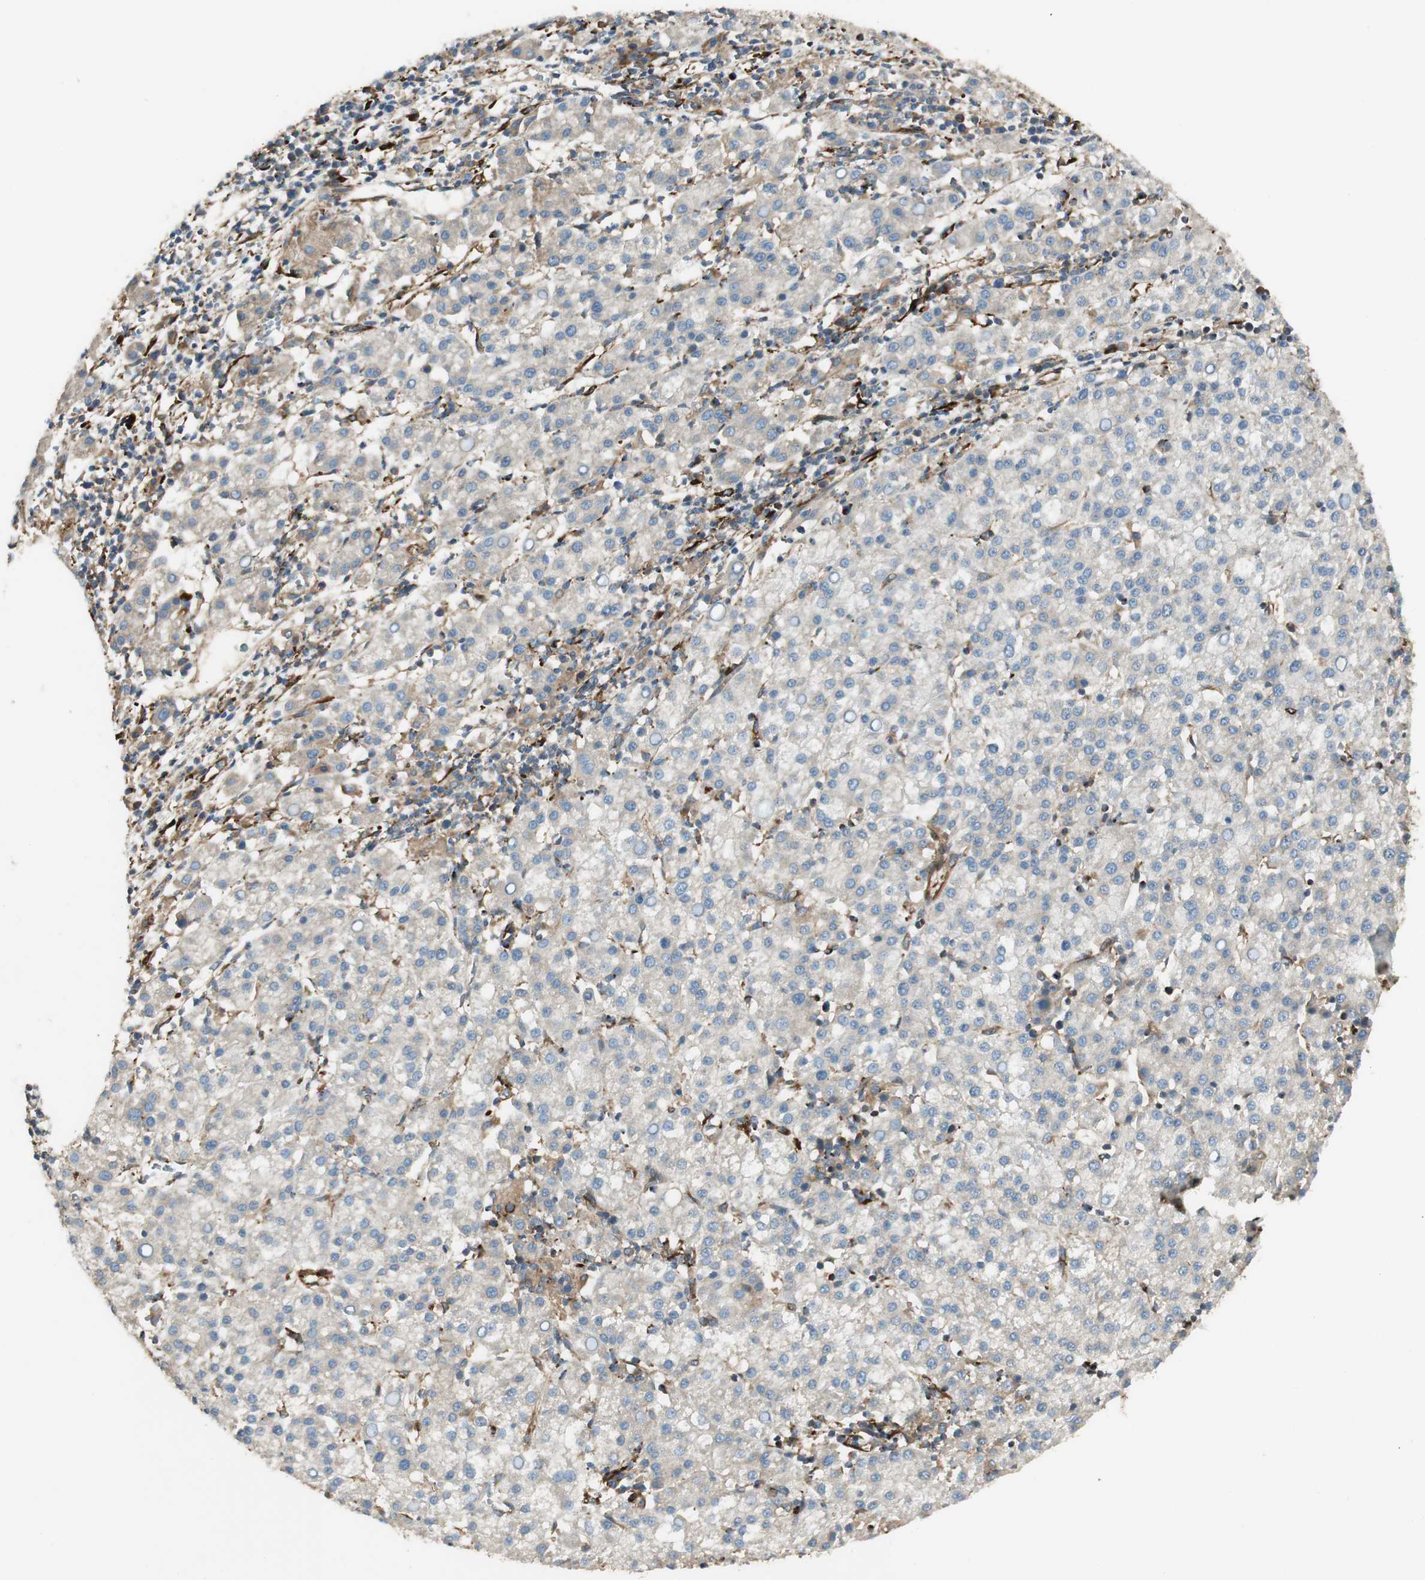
{"staining": {"intensity": "weak", "quantity": "<25%", "location": "cytoplasmic/membranous"}, "tissue": "liver cancer", "cell_type": "Tumor cells", "image_type": "cancer", "snomed": [{"axis": "morphology", "description": "Carcinoma, Hepatocellular, NOS"}, {"axis": "topography", "description": "Liver"}], "caption": "This is an immunohistochemistry (IHC) photomicrograph of liver cancer. There is no staining in tumor cells.", "gene": "PRKG1", "patient": {"sex": "female", "age": 58}}